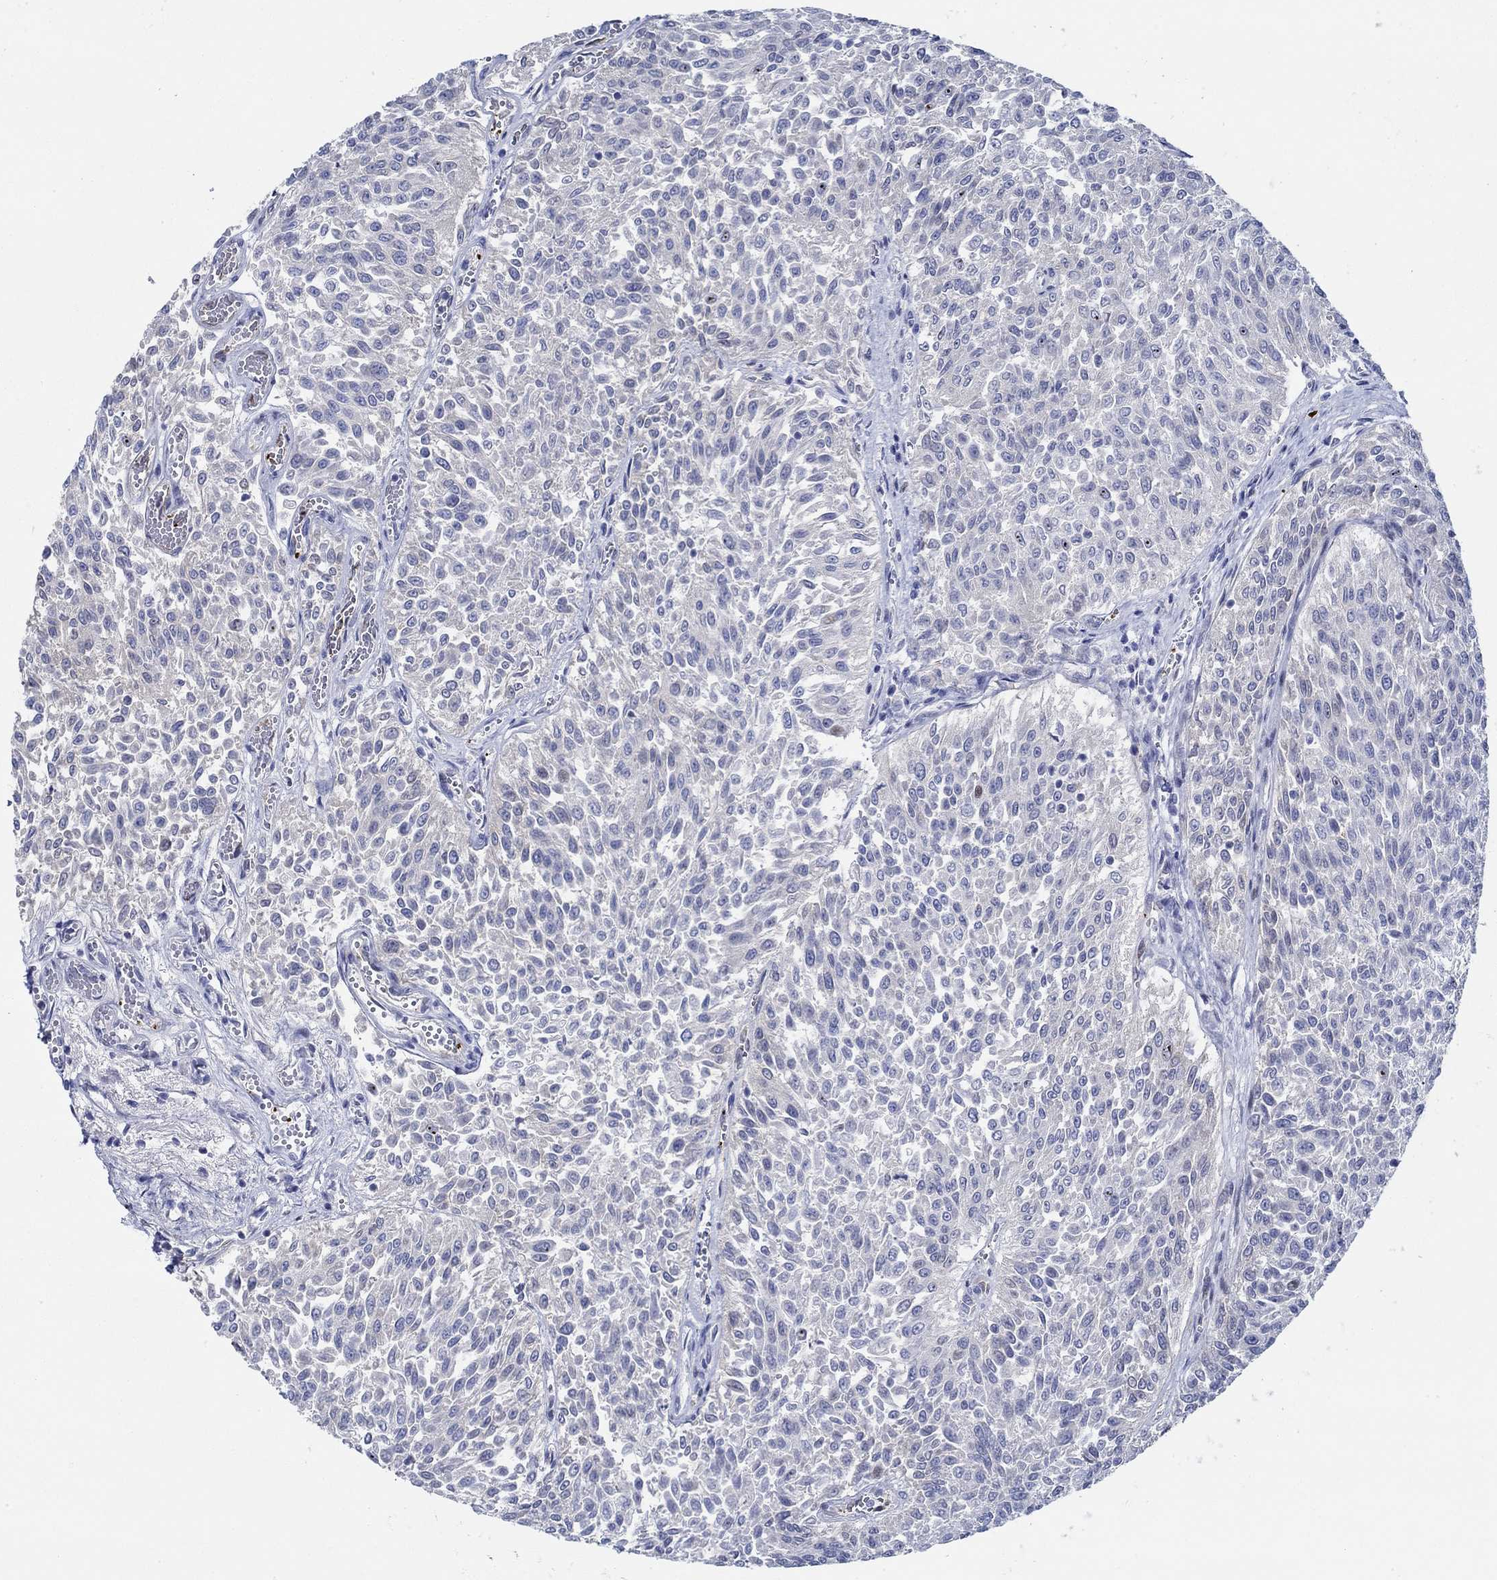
{"staining": {"intensity": "negative", "quantity": "none", "location": "none"}, "tissue": "urothelial cancer", "cell_type": "Tumor cells", "image_type": "cancer", "snomed": [{"axis": "morphology", "description": "Urothelial carcinoma, Low grade"}, {"axis": "topography", "description": "Urinary bladder"}], "caption": "This is a micrograph of immunohistochemistry (IHC) staining of urothelial carcinoma (low-grade), which shows no positivity in tumor cells.", "gene": "SLC27A3", "patient": {"sex": "male", "age": 78}}